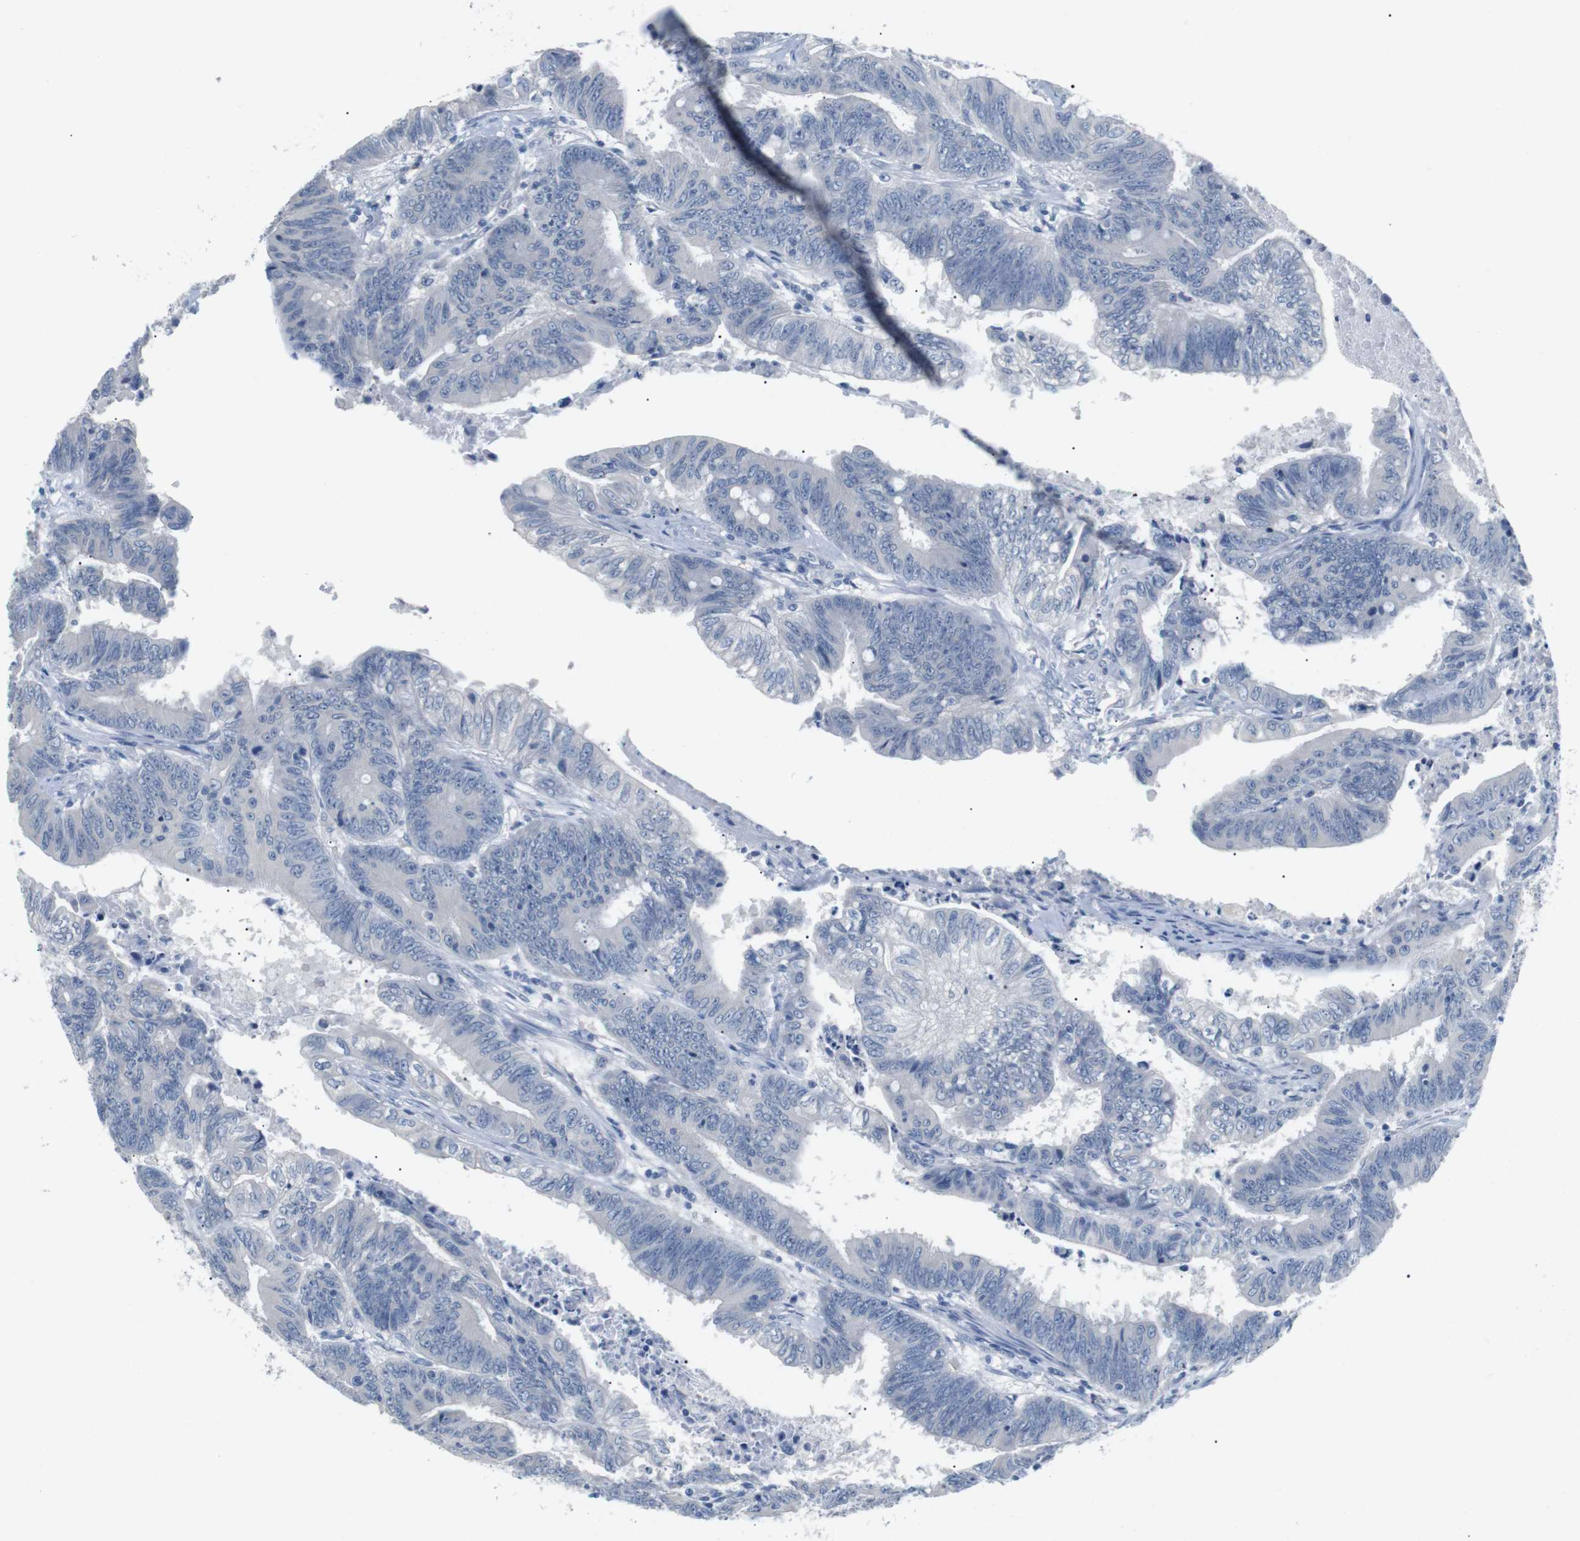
{"staining": {"intensity": "negative", "quantity": "none", "location": "none"}, "tissue": "colorectal cancer", "cell_type": "Tumor cells", "image_type": "cancer", "snomed": [{"axis": "morphology", "description": "Adenocarcinoma, NOS"}, {"axis": "topography", "description": "Colon"}], "caption": "Immunohistochemical staining of adenocarcinoma (colorectal) exhibits no significant staining in tumor cells.", "gene": "FCGRT", "patient": {"sex": "male", "age": 45}}